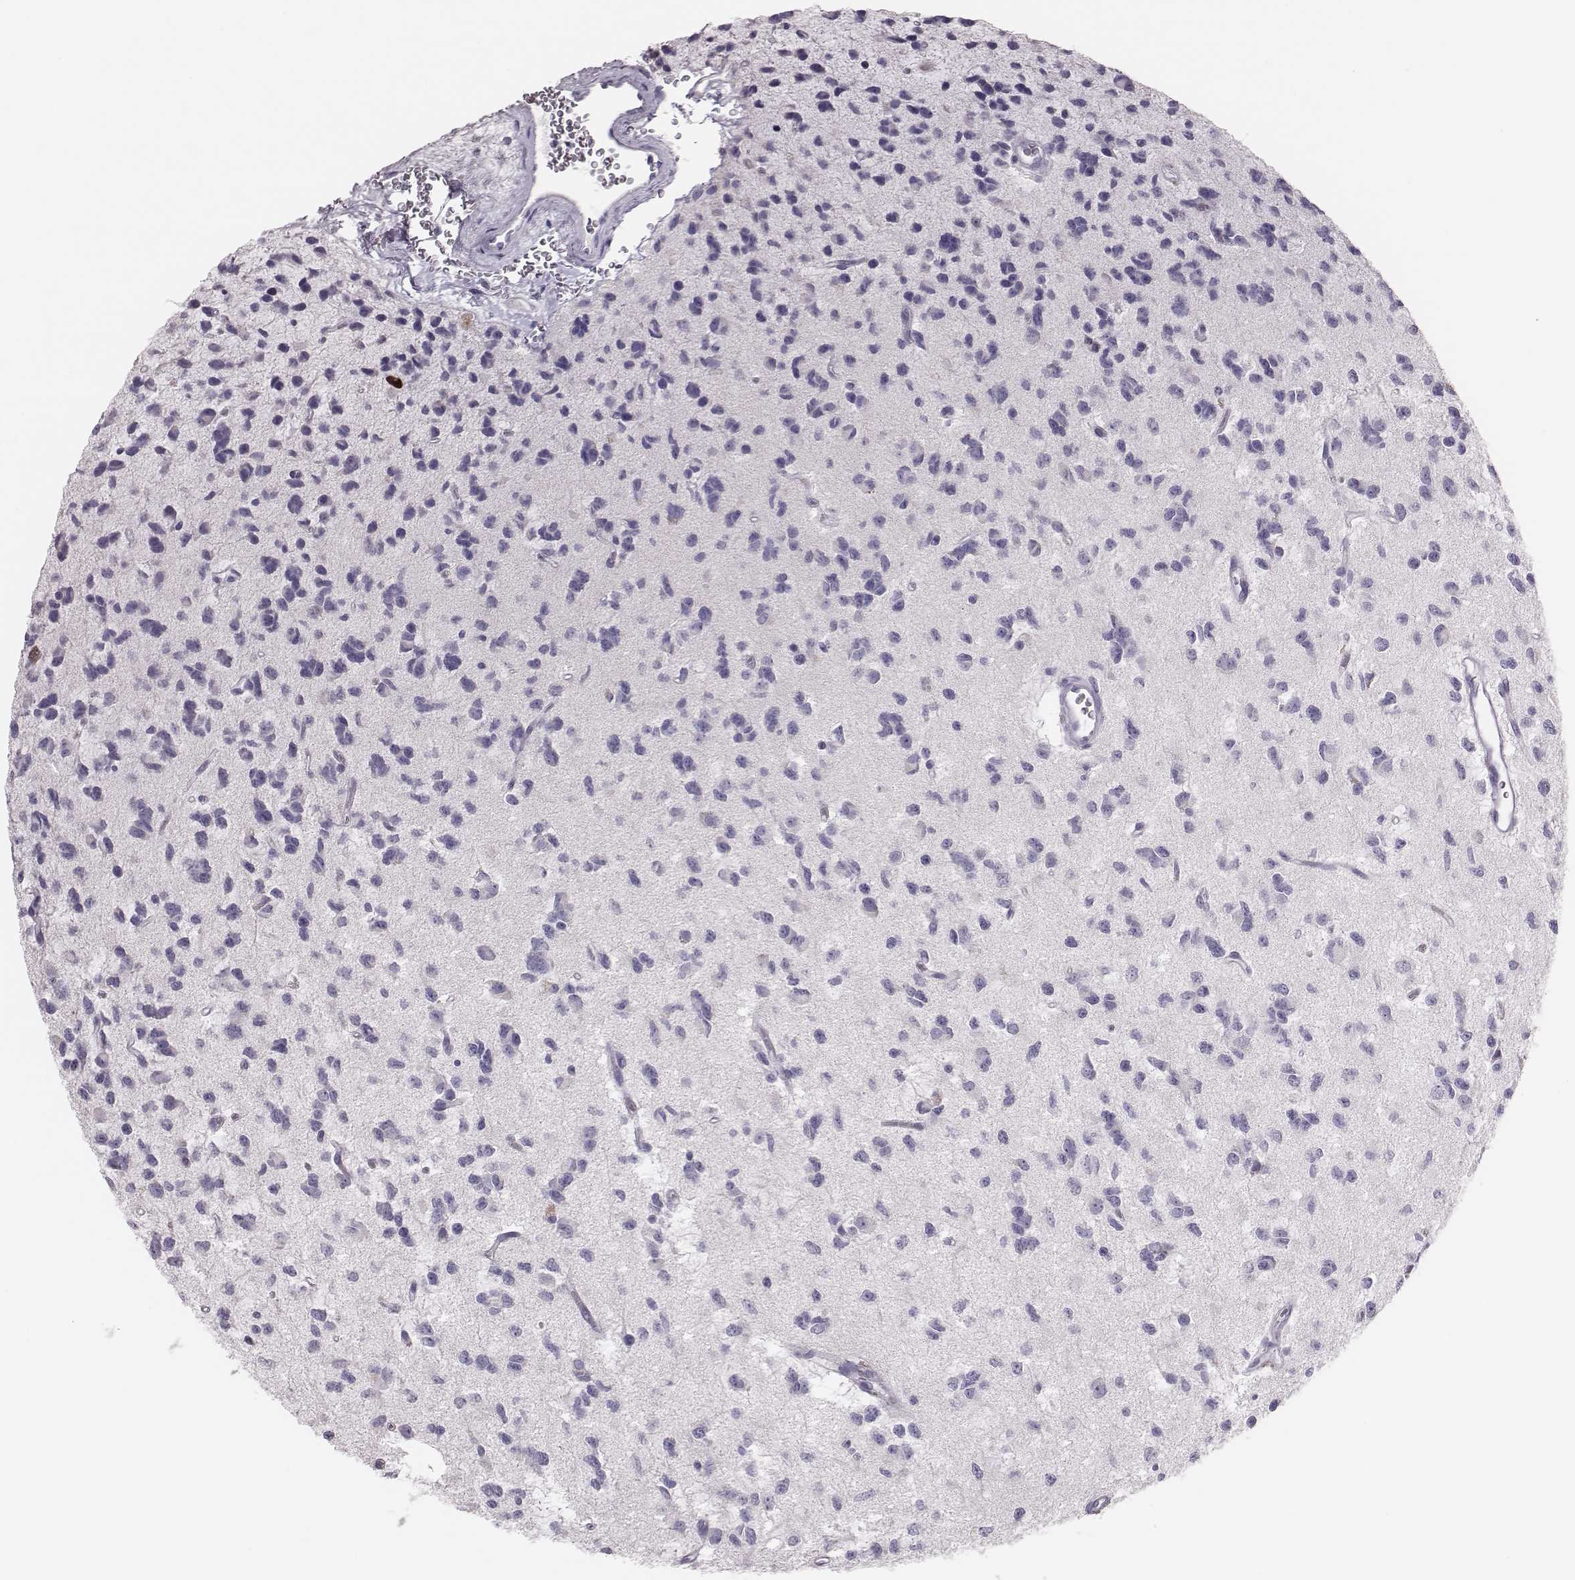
{"staining": {"intensity": "negative", "quantity": "none", "location": "none"}, "tissue": "glioma", "cell_type": "Tumor cells", "image_type": "cancer", "snomed": [{"axis": "morphology", "description": "Glioma, malignant, Low grade"}, {"axis": "topography", "description": "Brain"}], "caption": "Immunohistochemistry image of neoplastic tissue: human malignant glioma (low-grade) stained with DAB (3,3'-diaminobenzidine) exhibits no significant protein positivity in tumor cells.", "gene": "H1-6", "patient": {"sex": "female", "age": 45}}